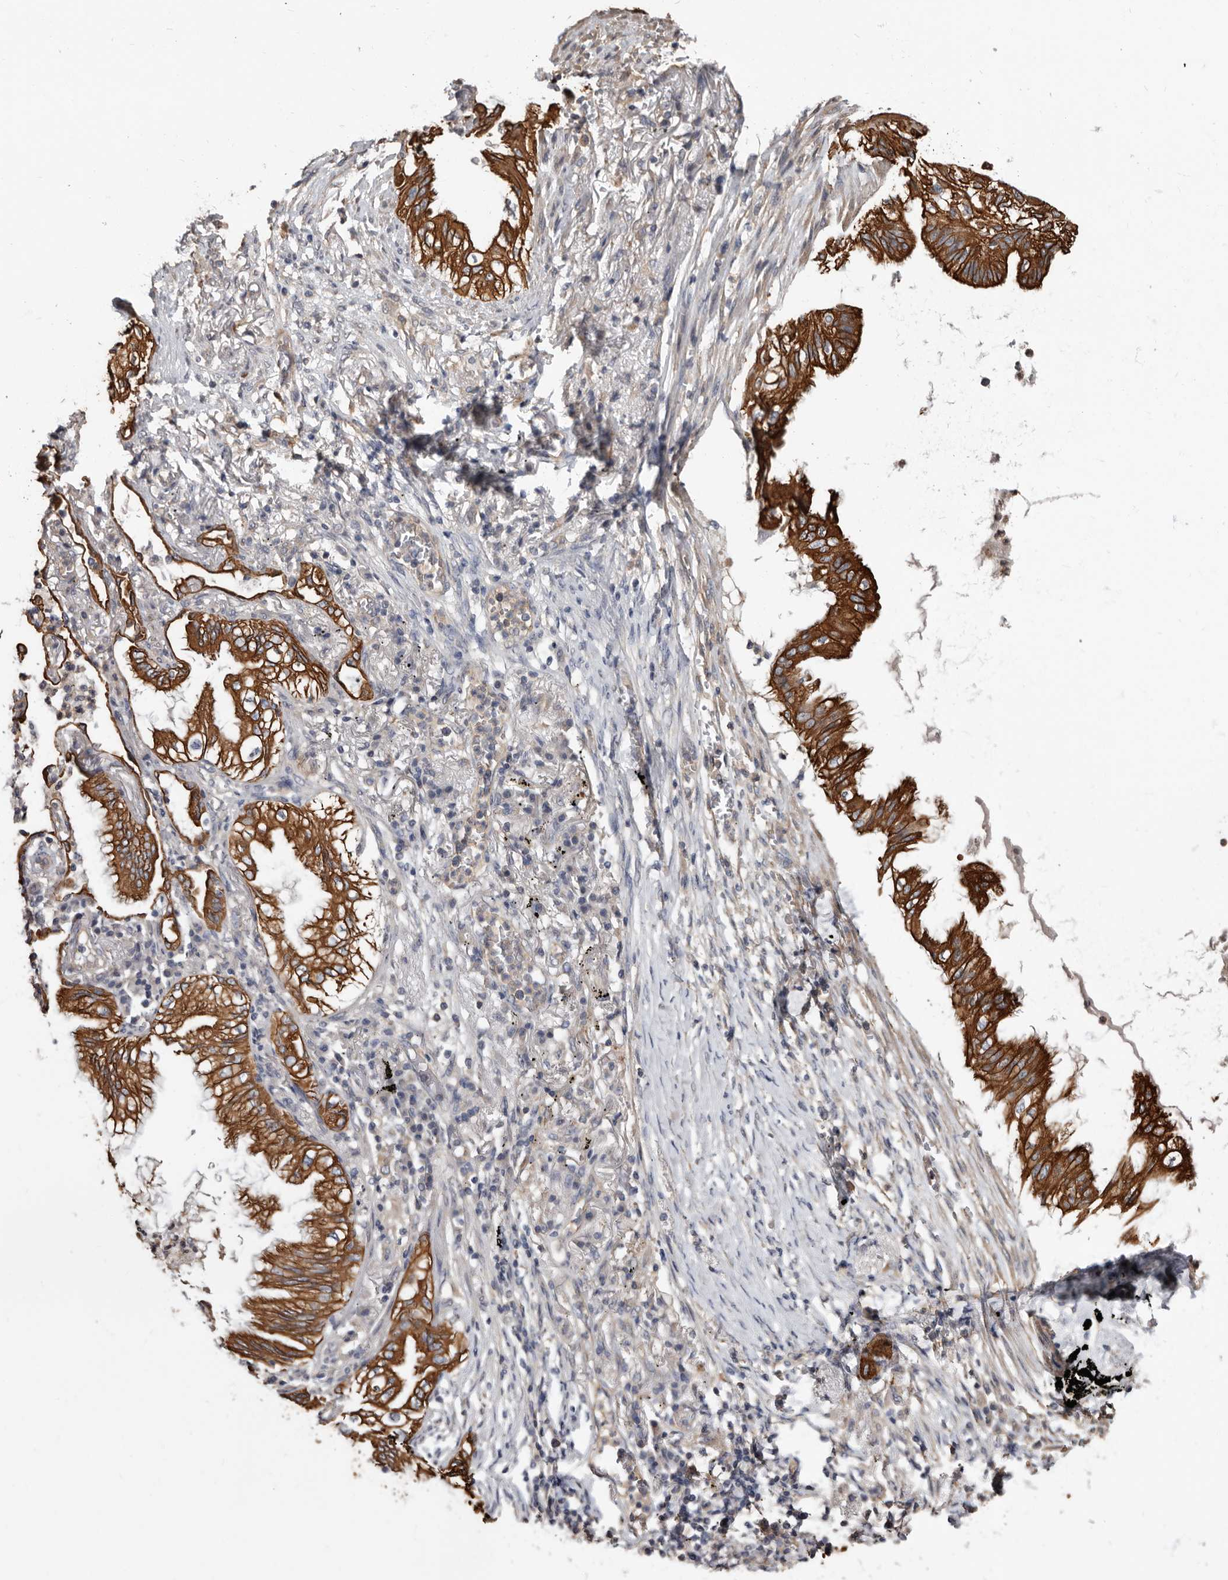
{"staining": {"intensity": "strong", "quantity": ">75%", "location": "cytoplasmic/membranous"}, "tissue": "lung cancer", "cell_type": "Tumor cells", "image_type": "cancer", "snomed": [{"axis": "morphology", "description": "Adenocarcinoma, NOS"}, {"axis": "topography", "description": "Lung"}], "caption": "Brown immunohistochemical staining in lung cancer displays strong cytoplasmic/membranous staining in about >75% of tumor cells.", "gene": "MRPL18", "patient": {"sex": "female", "age": 70}}